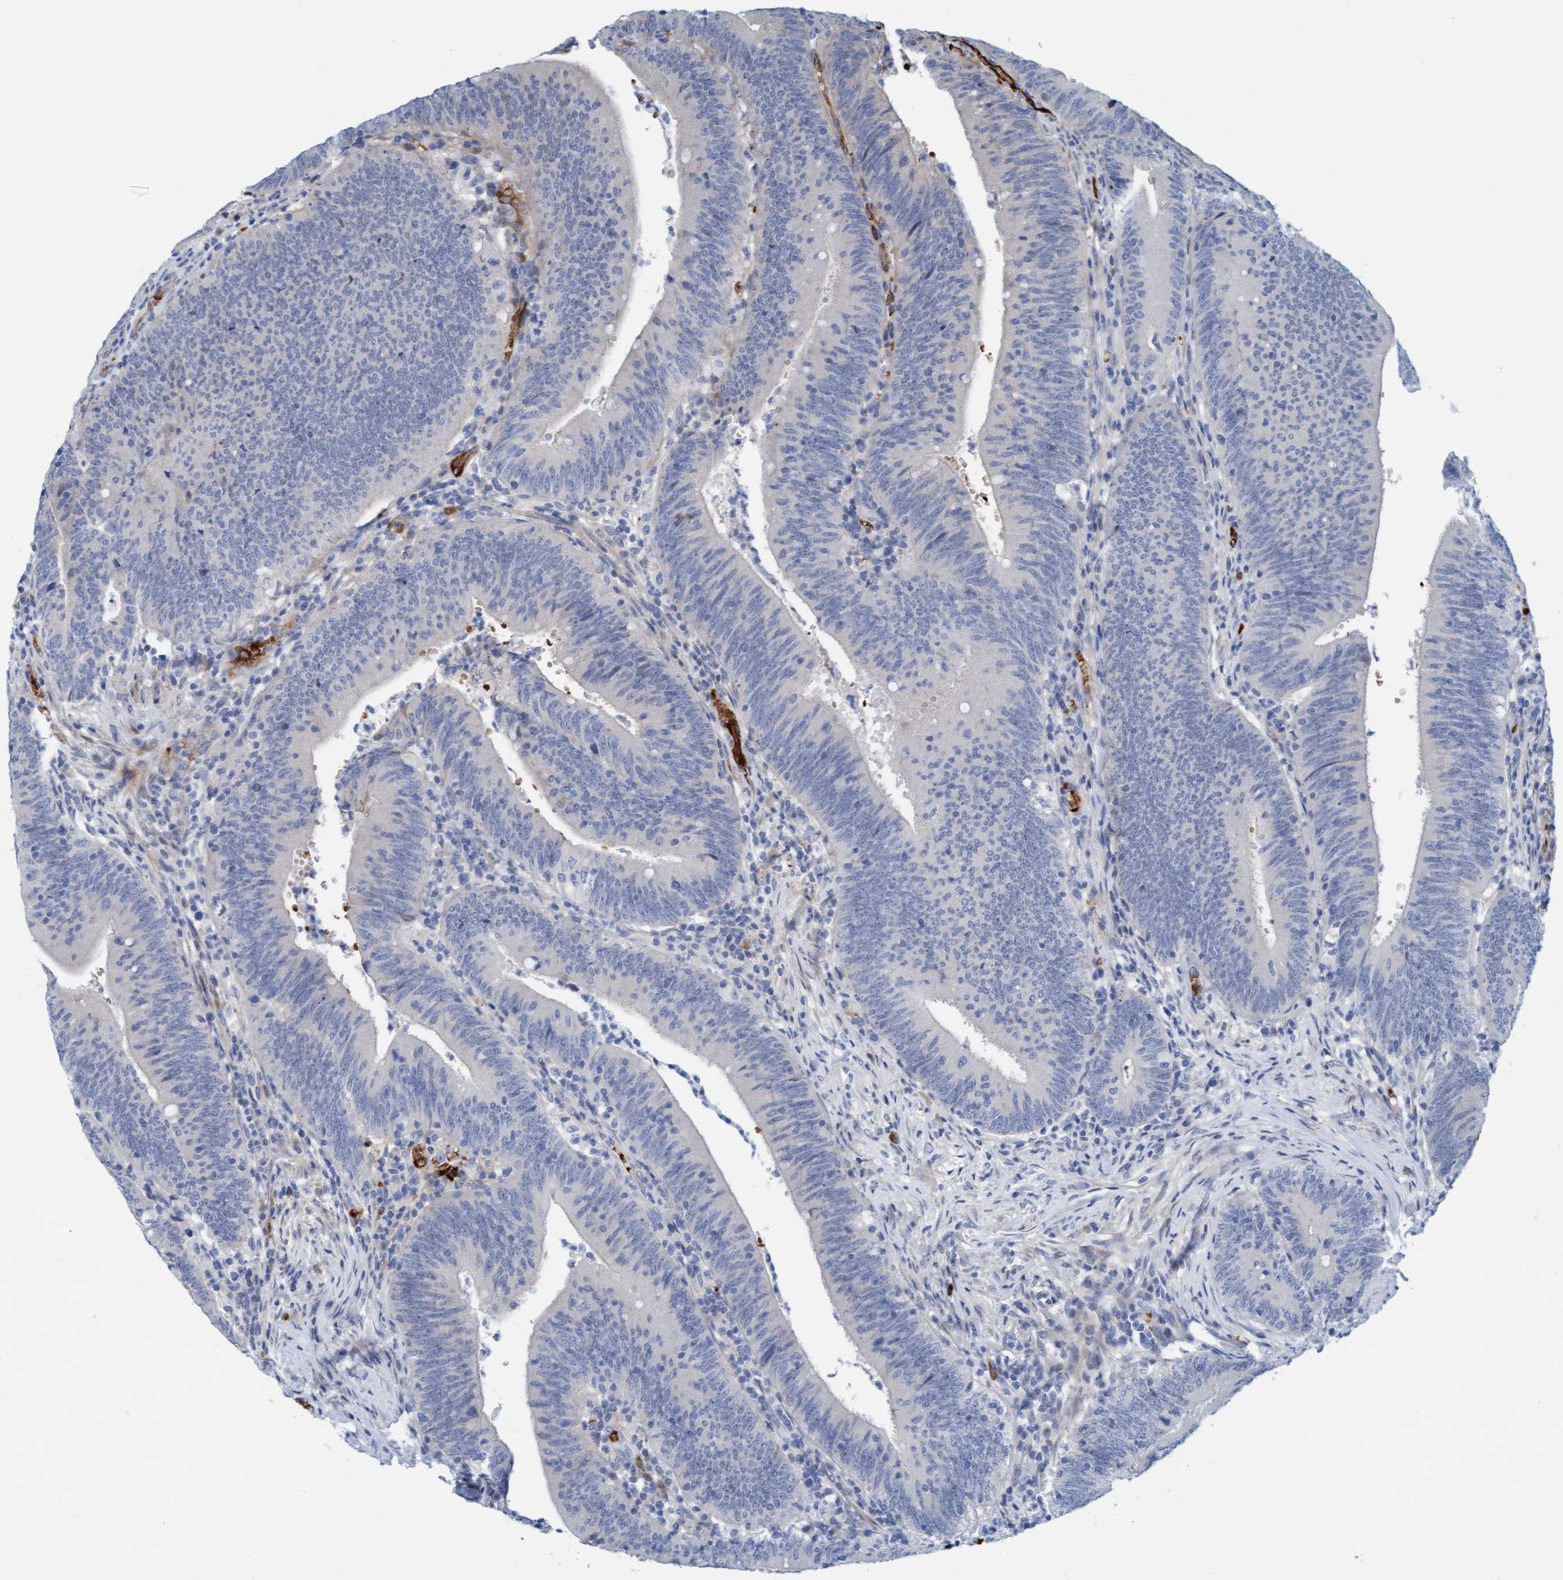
{"staining": {"intensity": "negative", "quantity": "none", "location": "none"}, "tissue": "colorectal cancer", "cell_type": "Tumor cells", "image_type": "cancer", "snomed": [{"axis": "morphology", "description": "Normal tissue, NOS"}, {"axis": "morphology", "description": "Adenocarcinoma, NOS"}, {"axis": "topography", "description": "Rectum"}], "caption": "This histopathology image is of colorectal adenocarcinoma stained with immunohistochemistry to label a protein in brown with the nuclei are counter-stained blue. There is no staining in tumor cells.", "gene": "P2RX5", "patient": {"sex": "female", "age": 66}}